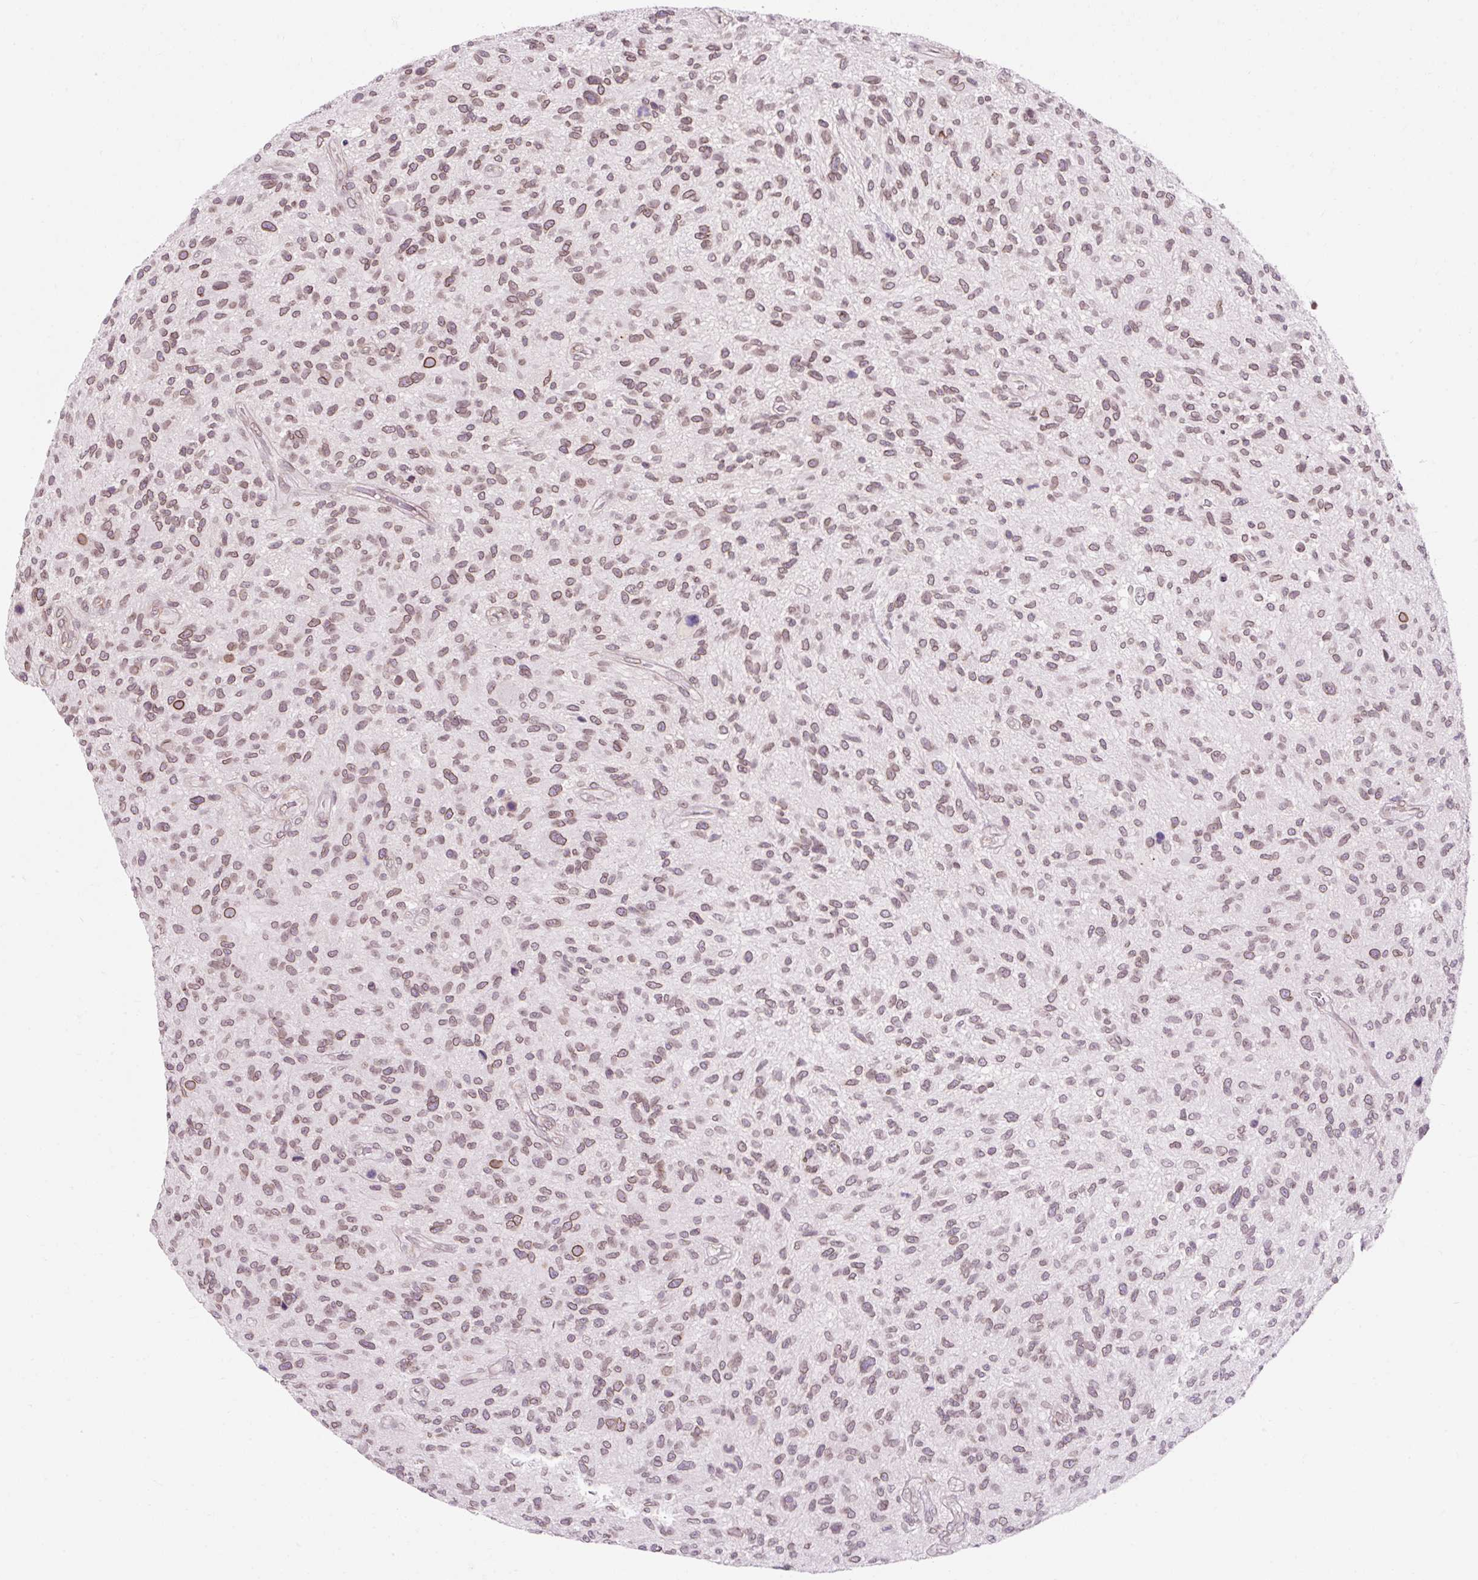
{"staining": {"intensity": "weak", "quantity": ">75%", "location": "cytoplasmic/membranous,nuclear"}, "tissue": "glioma", "cell_type": "Tumor cells", "image_type": "cancer", "snomed": [{"axis": "morphology", "description": "Glioma, malignant, High grade"}, {"axis": "topography", "description": "Brain"}], "caption": "Approximately >75% of tumor cells in human glioma reveal weak cytoplasmic/membranous and nuclear protein expression as visualized by brown immunohistochemical staining.", "gene": "ZNF610", "patient": {"sex": "male", "age": 47}}